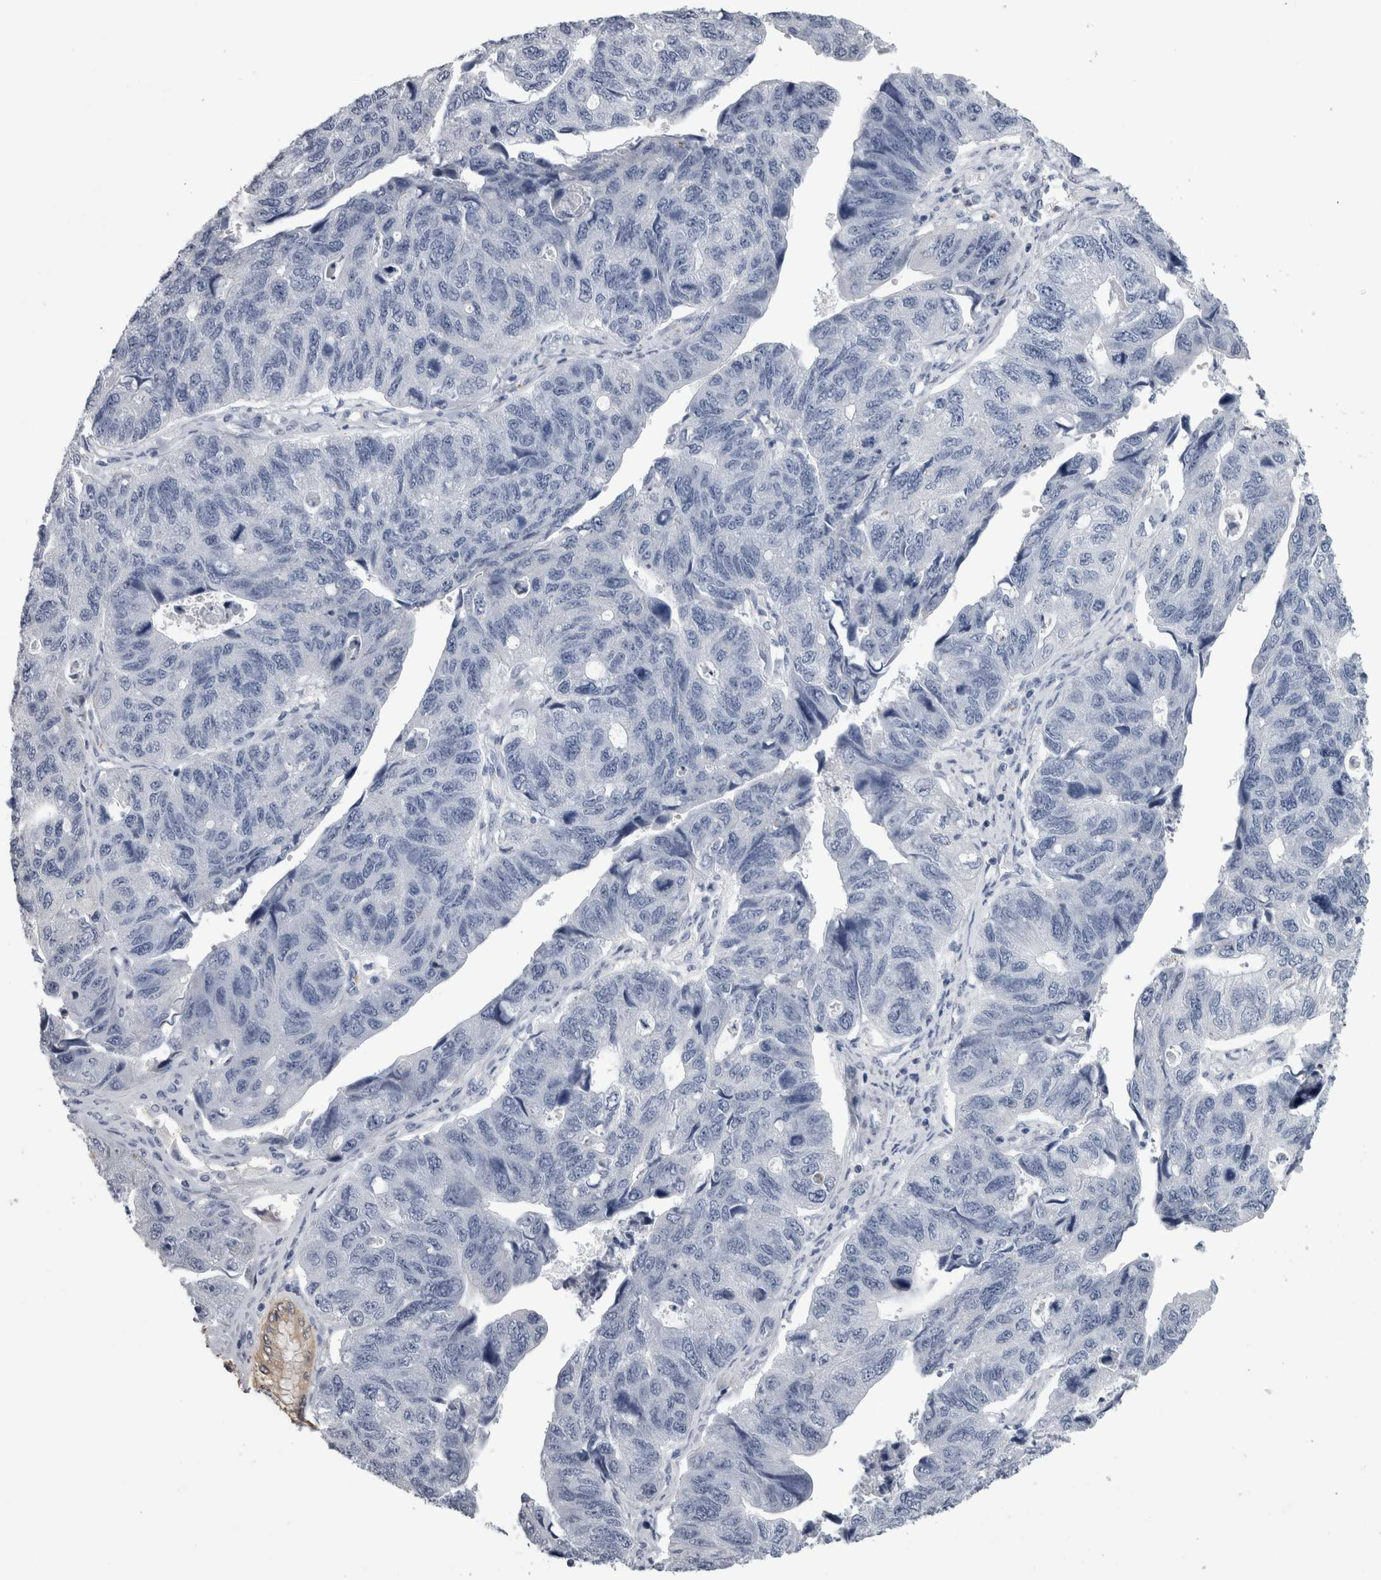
{"staining": {"intensity": "negative", "quantity": "none", "location": "none"}, "tissue": "stomach cancer", "cell_type": "Tumor cells", "image_type": "cancer", "snomed": [{"axis": "morphology", "description": "Adenocarcinoma, NOS"}, {"axis": "topography", "description": "Stomach"}], "caption": "Immunohistochemical staining of human stomach cancer reveals no significant positivity in tumor cells.", "gene": "ALDH8A1", "patient": {"sex": "male", "age": 59}}